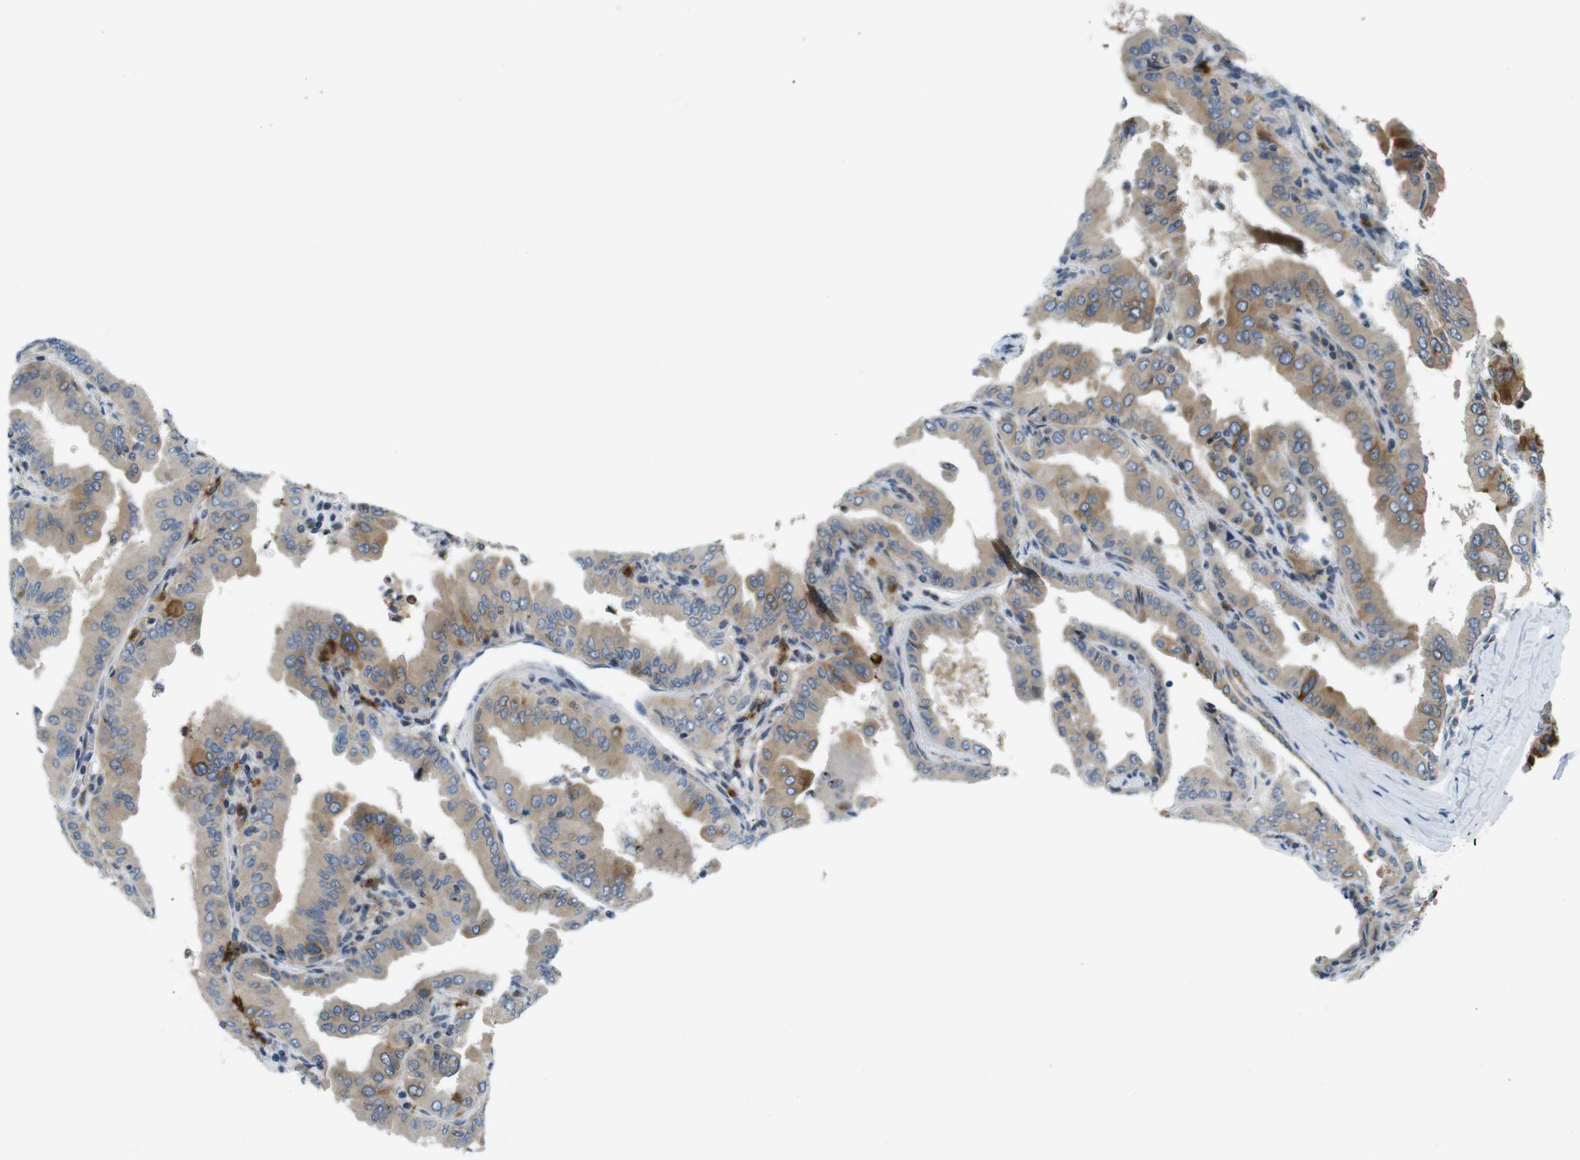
{"staining": {"intensity": "moderate", "quantity": "25%-75%", "location": "cytoplasmic/membranous"}, "tissue": "thyroid cancer", "cell_type": "Tumor cells", "image_type": "cancer", "snomed": [{"axis": "morphology", "description": "Papillary adenocarcinoma, NOS"}, {"axis": "topography", "description": "Thyroid gland"}], "caption": "There is medium levels of moderate cytoplasmic/membranous expression in tumor cells of thyroid cancer (papillary adenocarcinoma), as demonstrated by immunohistochemical staining (brown color).", "gene": "ZDHHC3", "patient": {"sex": "male", "age": 33}}